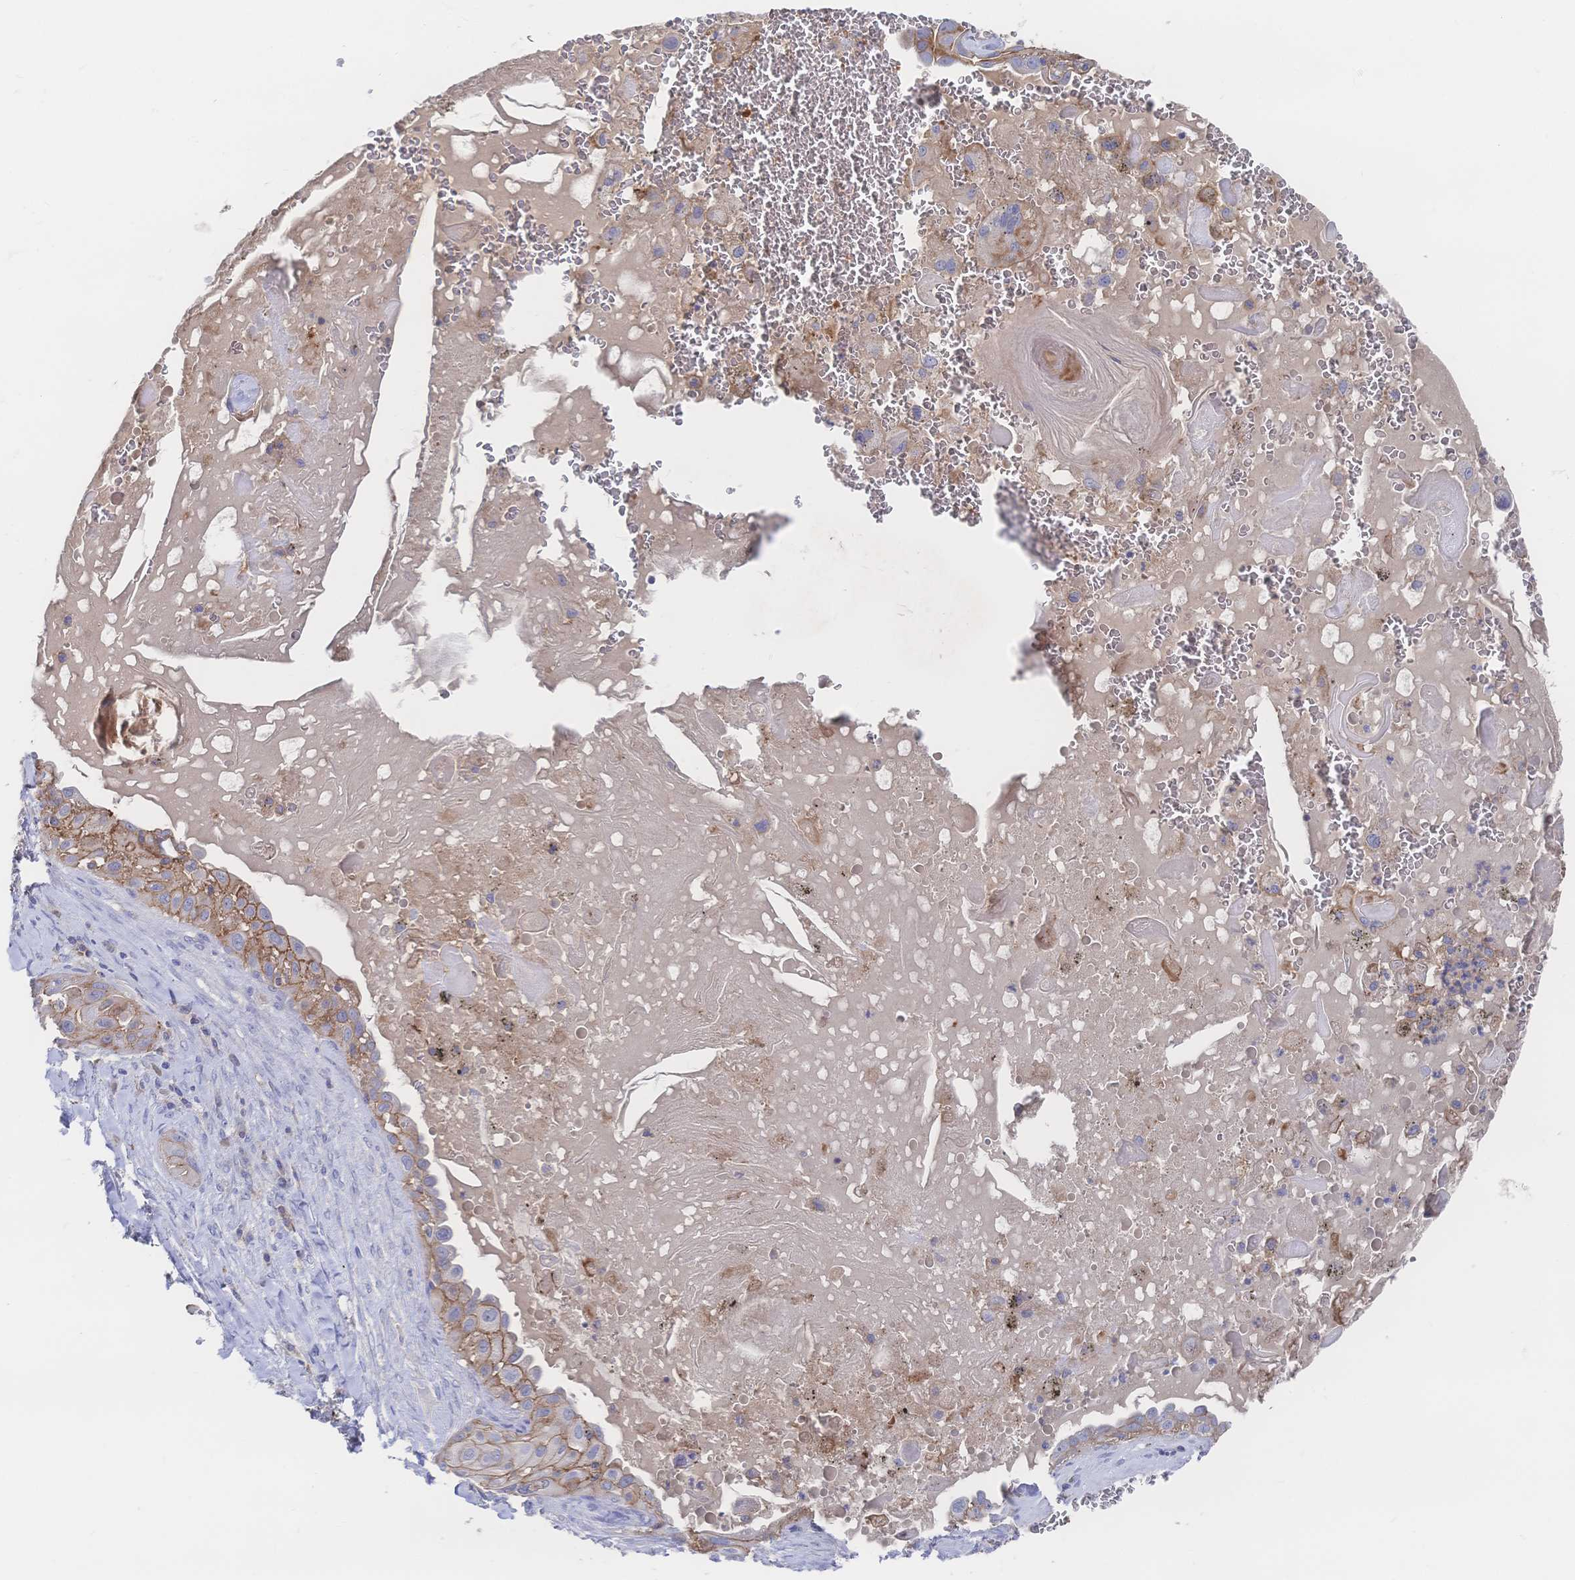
{"staining": {"intensity": "moderate", "quantity": "25%-75%", "location": "cytoplasmic/membranous"}, "tissue": "lung cancer", "cell_type": "Tumor cells", "image_type": "cancer", "snomed": [{"axis": "morphology", "description": "Squamous cell carcinoma, NOS"}, {"axis": "topography", "description": "Lung"}], "caption": "A high-resolution image shows immunohistochemistry (IHC) staining of lung squamous cell carcinoma, which displays moderate cytoplasmic/membranous positivity in about 25%-75% of tumor cells.", "gene": "F11R", "patient": {"sex": "male", "age": 79}}